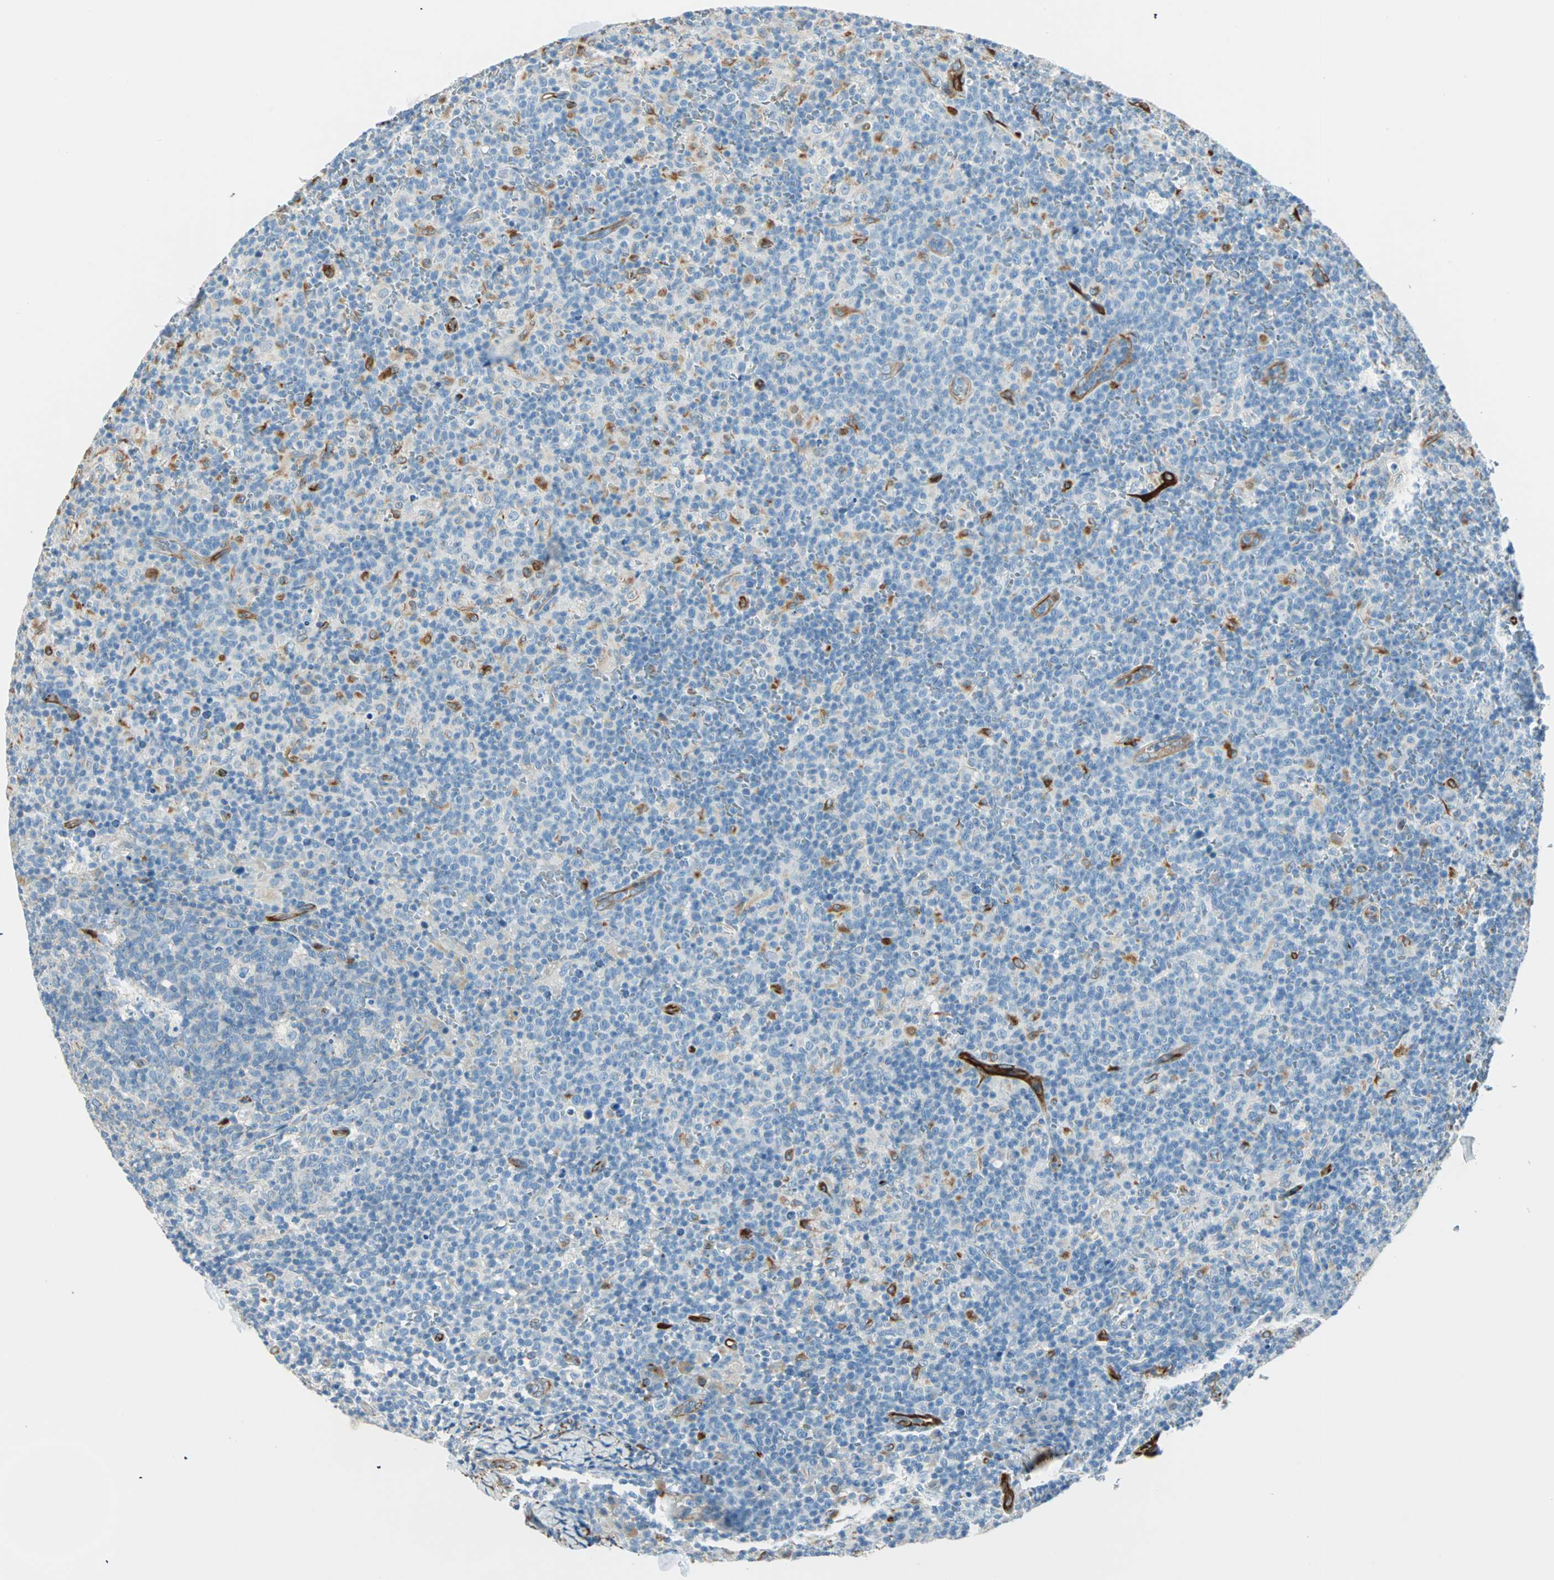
{"staining": {"intensity": "negative", "quantity": "none", "location": "none"}, "tissue": "lymph node", "cell_type": "Germinal center cells", "image_type": "normal", "snomed": [{"axis": "morphology", "description": "Normal tissue, NOS"}, {"axis": "morphology", "description": "Inflammation, NOS"}, {"axis": "topography", "description": "Lymph node"}], "caption": "This is an IHC photomicrograph of normal human lymph node. There is no expression in germinal center cells.", "gene": "NES", "patient": {"sex": "male", "age": 55}}